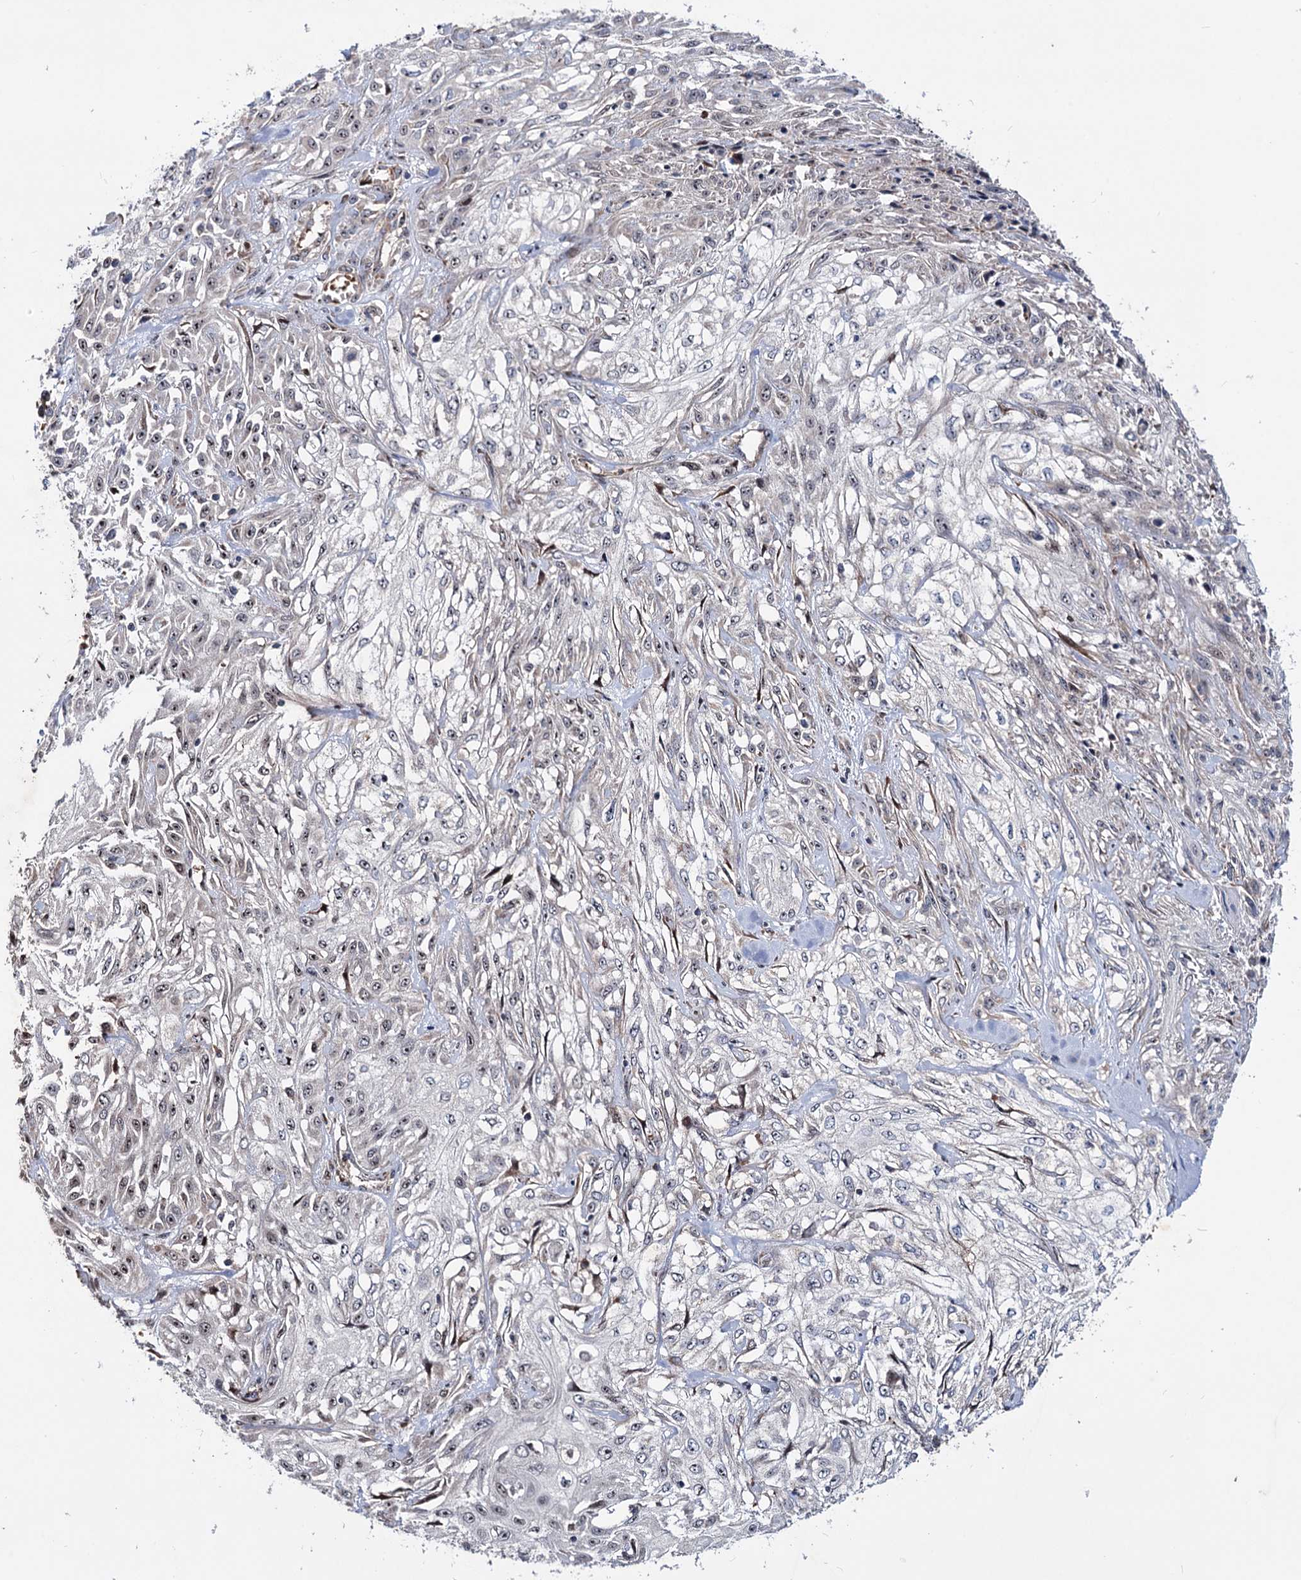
{"staining": {"intensity": "moderate", "quantity": "25%-75%", "location": "nuclear"}, "tissue": "skin cancer", "cell_type": "Tumor cells", "image_type": "cancer", "snomed": [{"axis": "morphology", "description": "Squamous cell carcinoma, NOS"}, {"axis": "morphology", "description": "Squamous cell carcinoma, metastatic, NOS"}, {"axis": "topography", "description": "Skin"}, {"axis": "topography", "description": "Lymph node"}], "caption": "IHC (DAB (3,3'-diaminobenzidine)) staining of skin squamous cell carcinoma displays moderate nuclear protein positivity in approximately 25%-75% of tumor cells. The staining is performed using DAB brown chromogen to label protein expression. The nuclei are counter-stained blue using hematoxylin.", "gene": "PTDSS2", "patient": {"sex": "male", "age": 75}}